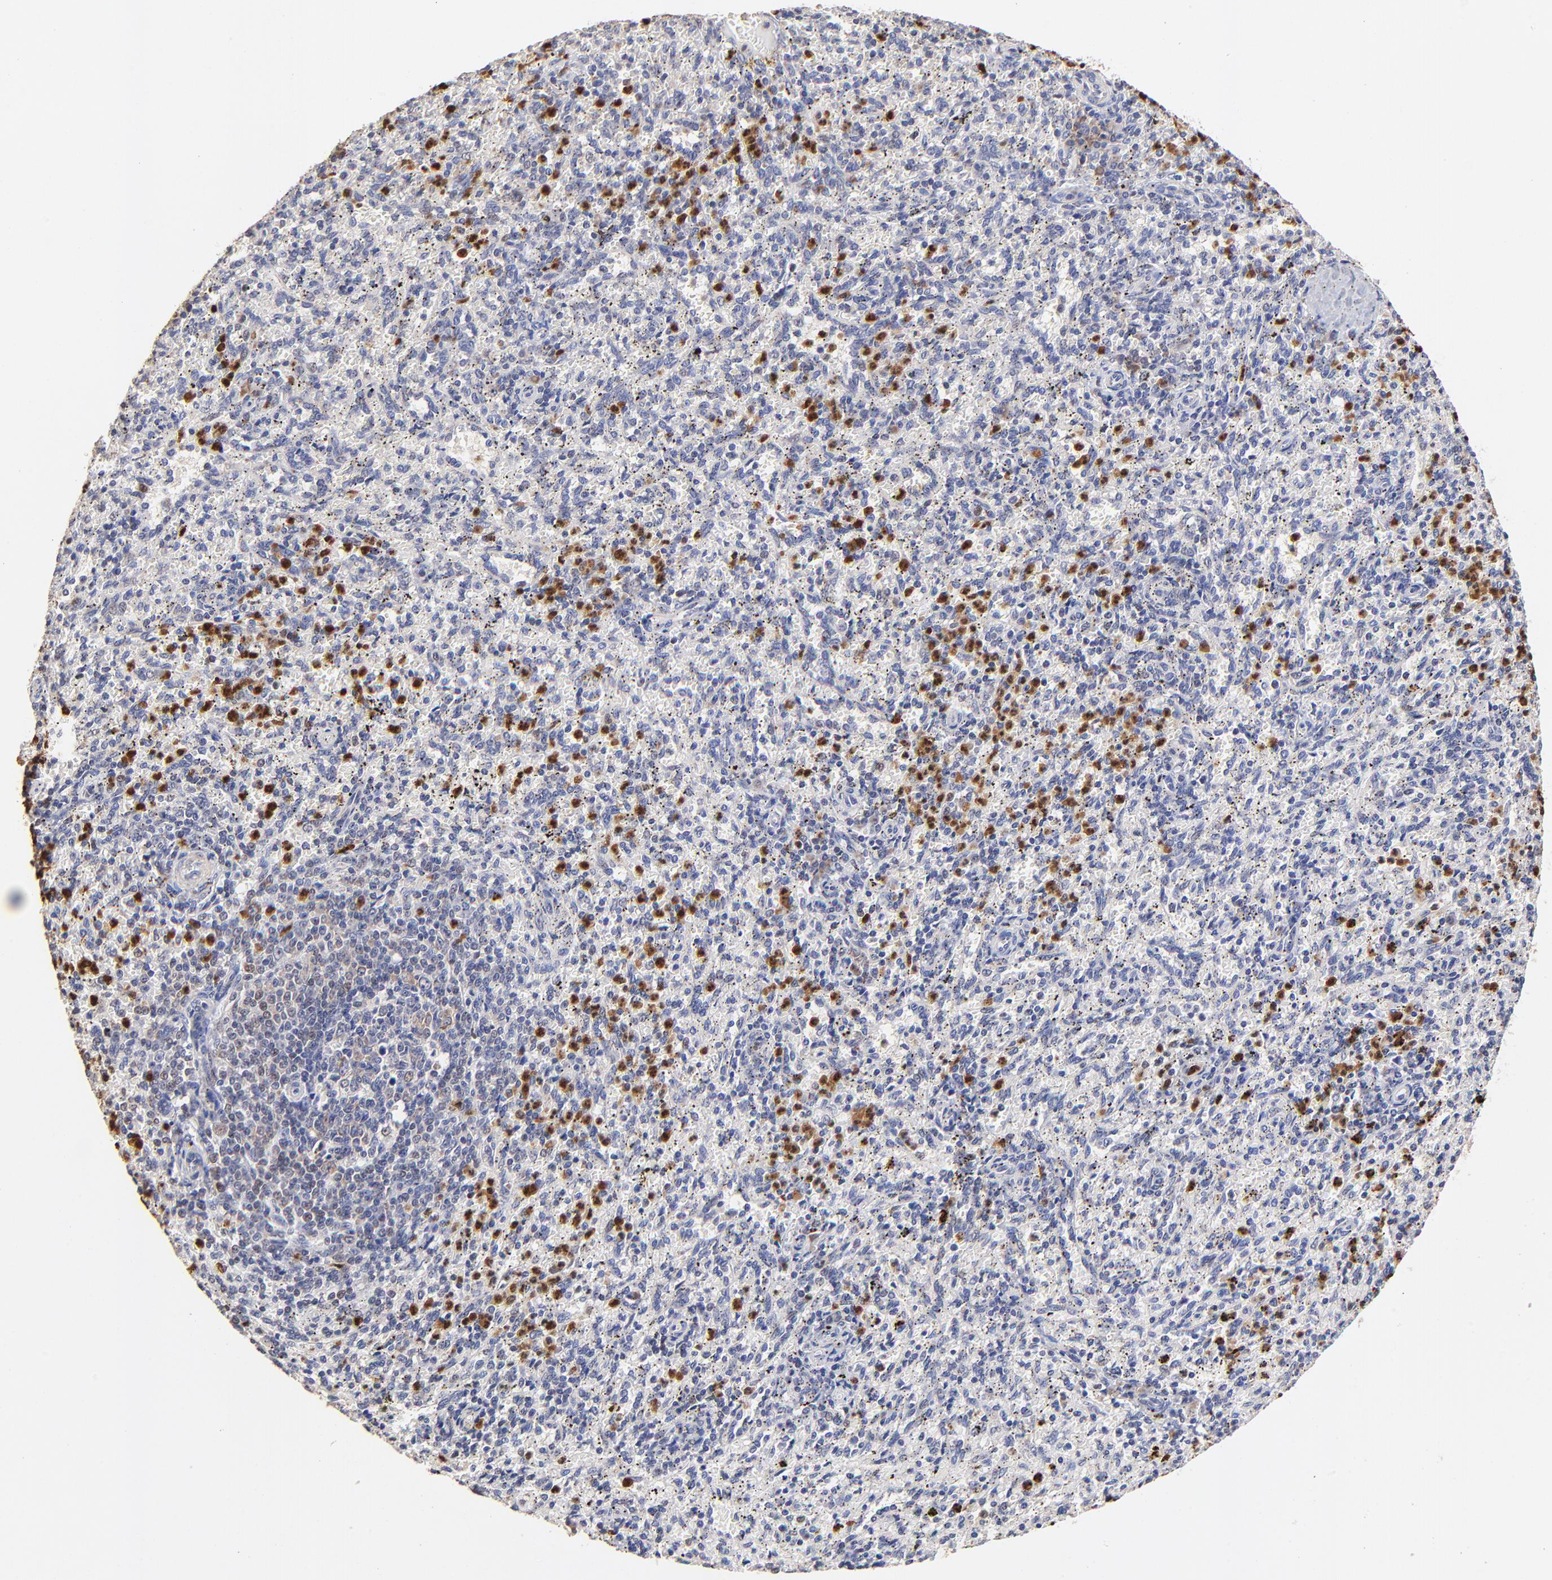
{"staining": {"intensity": "strong", "quantity": "<25%", "location": "cytoplasmic/membranous,nuclear"}, "tissue": "spleen", "cell_type": "Cells in red pulp", "image_type": "normal", "snomed": [{"axis": "morphology", "description": "Normal tissue, NOS"}, {"axis": "topography", "description": "Spleen"}], "caption": "Immunohistochemistry (IHC) of benign spleen shows medium levels of strong cytoplasmic/membranous,nuclear staining in about <25% of cells in red pulp.", "gene": "BBOF1", "patient": {"sex": "female", "age": 10}}